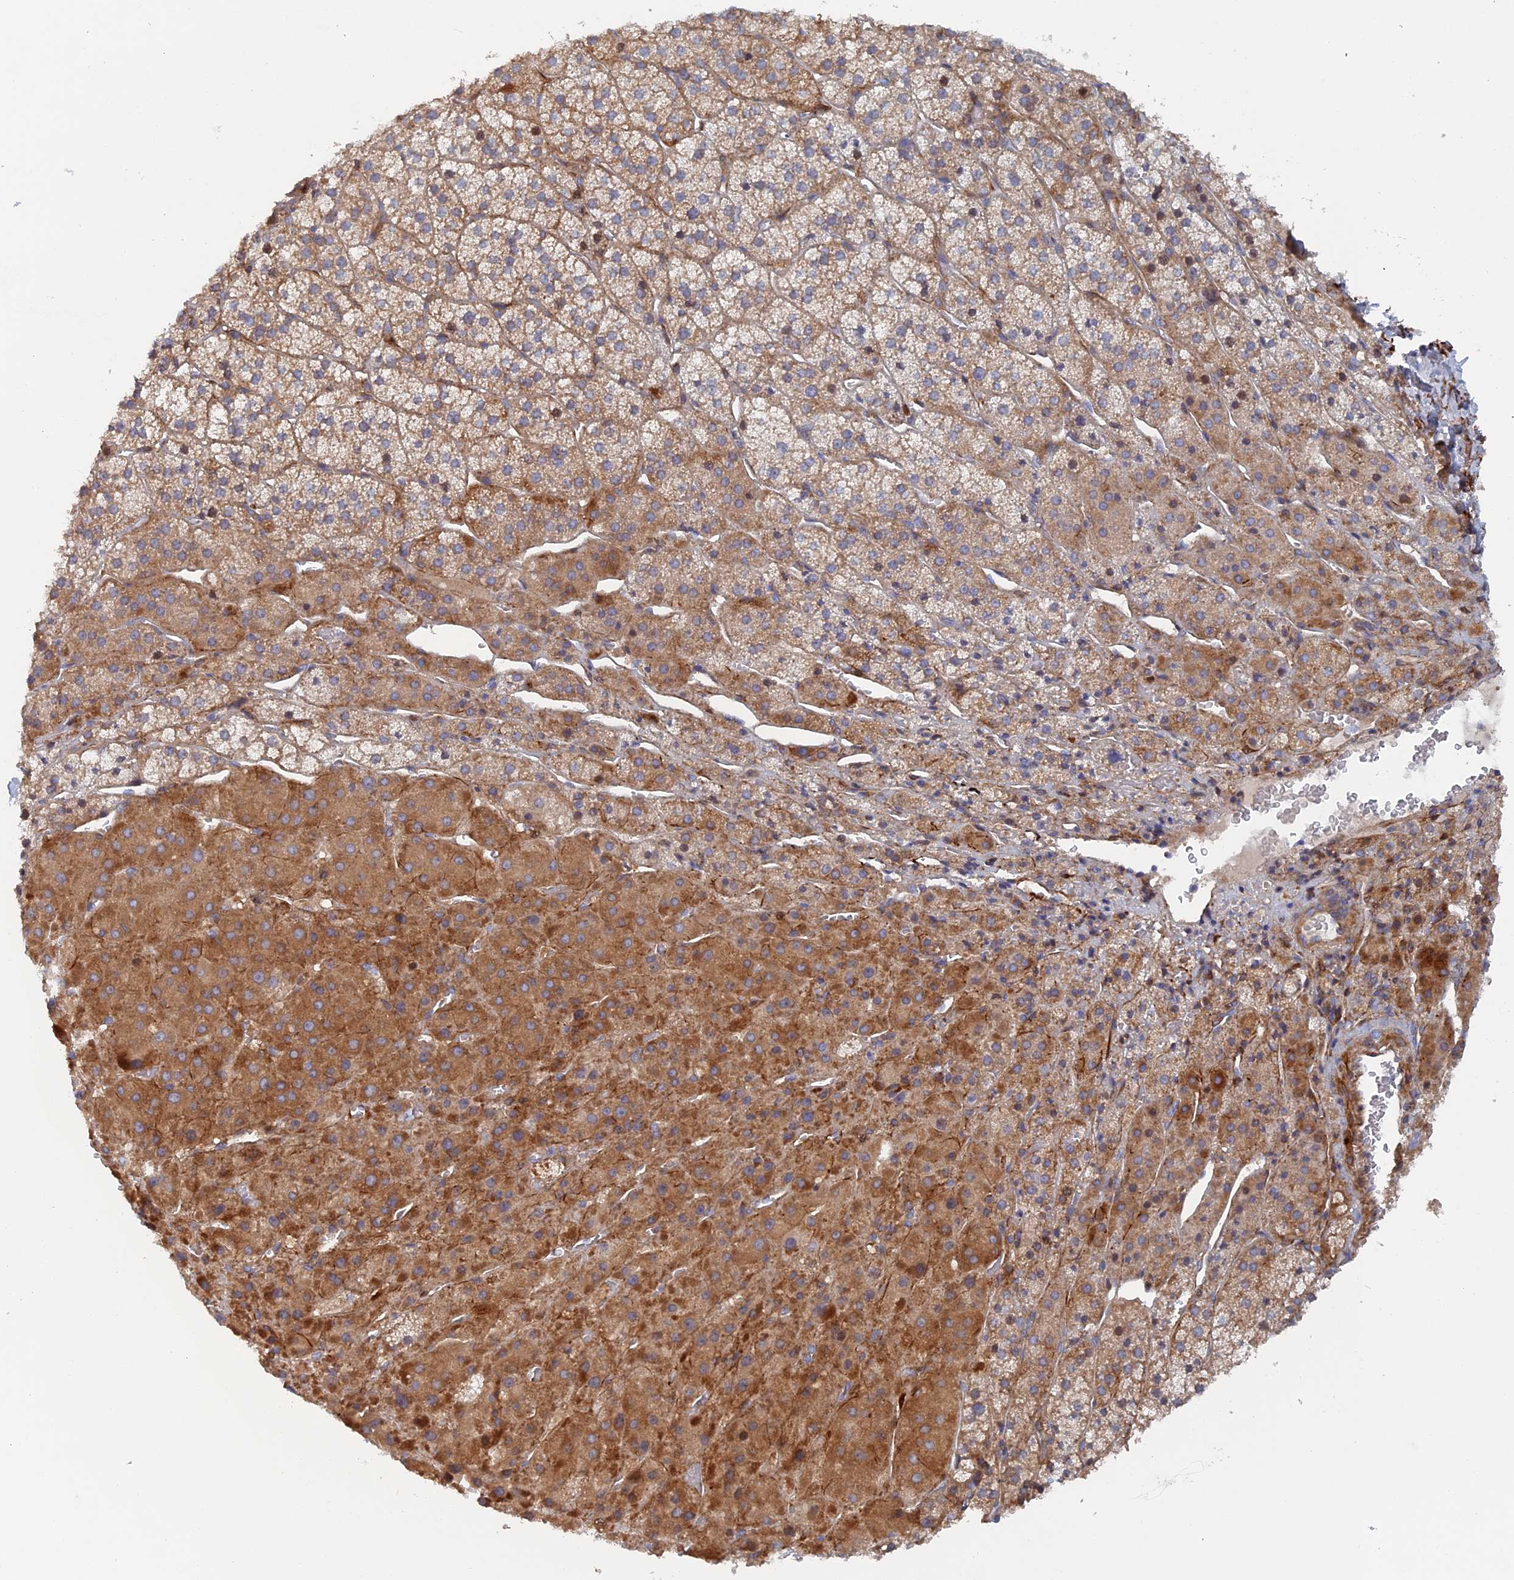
{"staining": {"intensity": "moderate", "quantity": "25%-75%", "location": "cytoplasmic/membranous"}, "tissue": "adrenal gland", "cell_type": "Glandular cells", "image_type": "normal", "snomed": [{"axis": "morphology", "description": "Normal tissue, NOS"}, {"axis": "topography", "description": "Adrenal gland"}], "caption": "A high-resolution image shows immunohistochemistry staining of normal adrenal gland, which shows moderate cytoplasmic/membranous expression in approximately 25%-75% of glandular cells.", "gene": "TMEM196", "patient": {"sex": "female", "age": 44}}